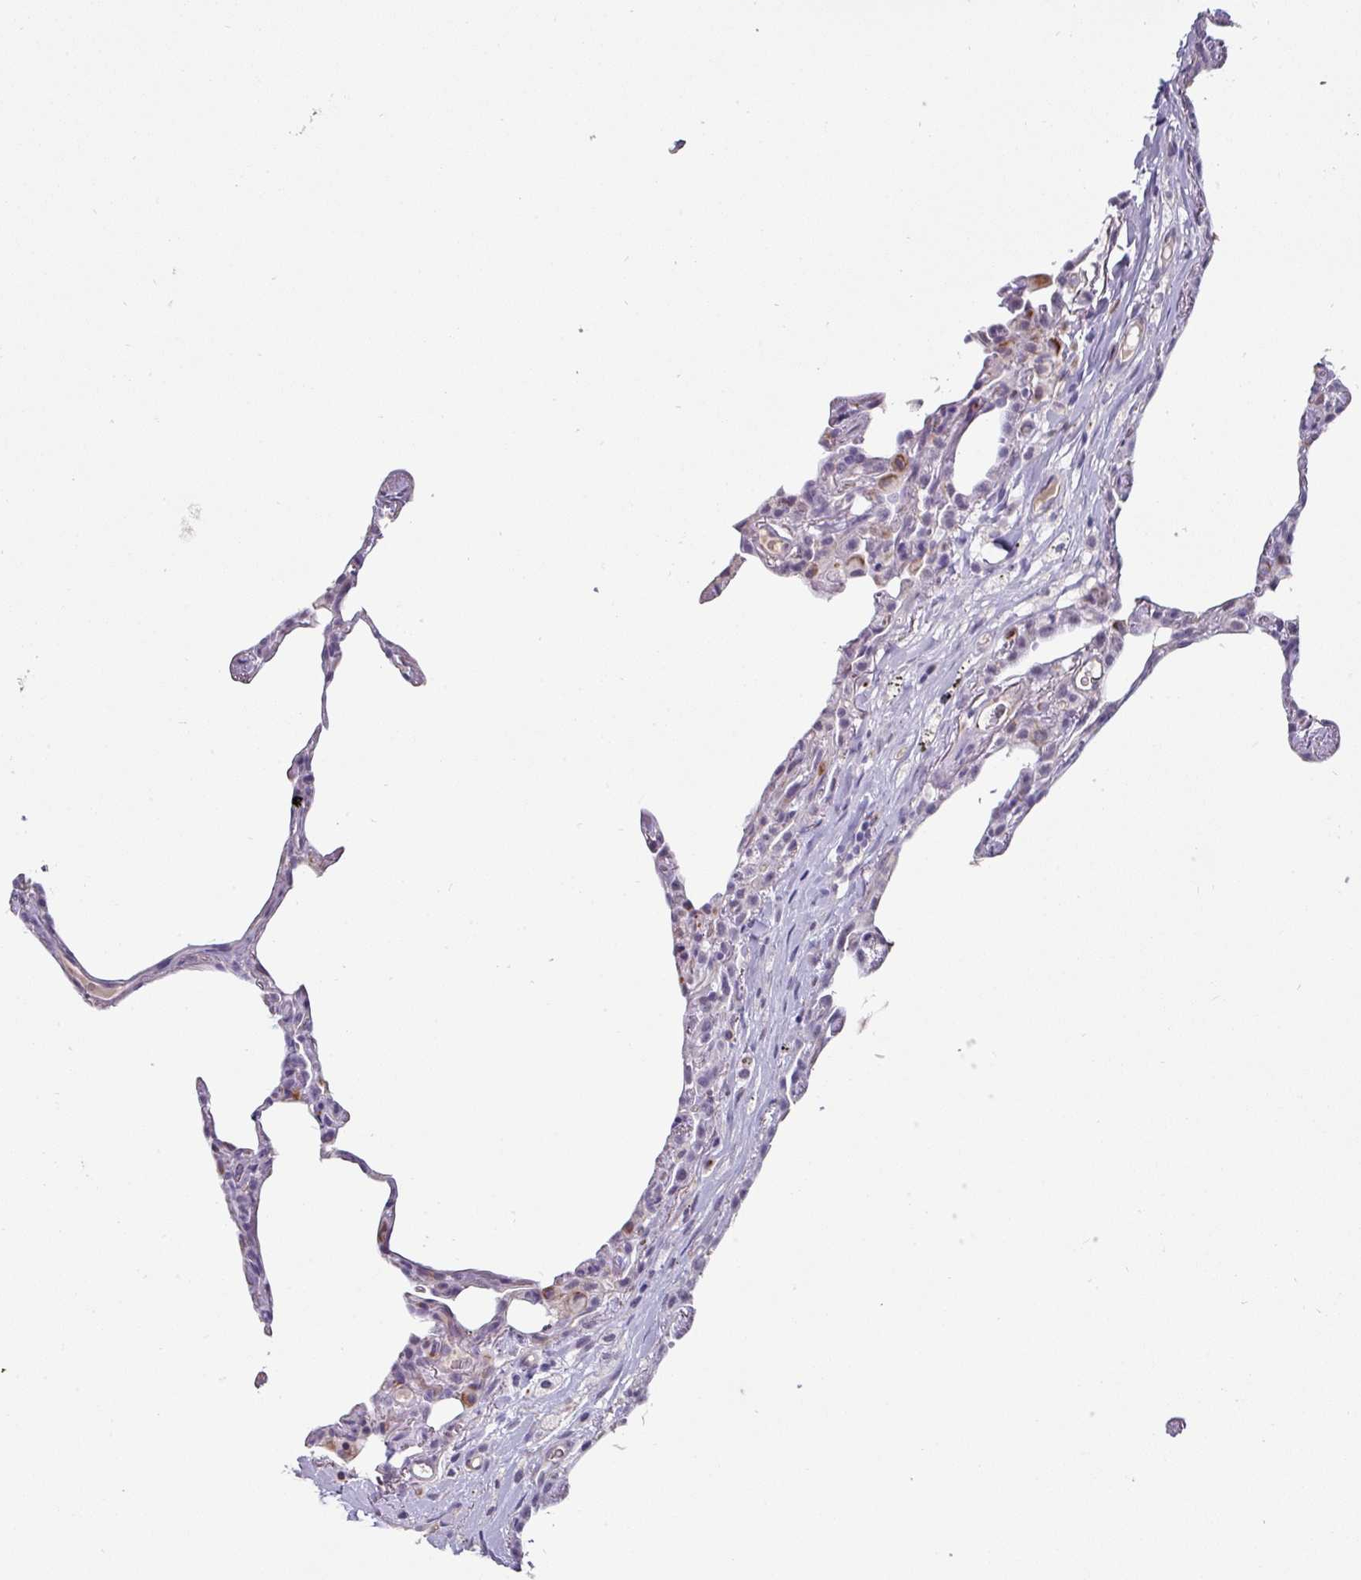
{"staining": {"intensity": "negative", "quantity": "none", "location": "none"}, "tissue": "lung", "cell_type": "Alveolar cells", "image_type": "normal", "snomed": [{"axis": "morphology", "description": "Normal tissue, NOS"}, {"axis": "topography", "description": "Lung"}], "caption": "Immunohistochemistry of benign human lung exhibits no positivity in alveolar cells. (Immunohistochemistry, brightfield microscopy, high magnification).", "gene": "EYA3", "patient": {"sex": "female", "age": 57}}